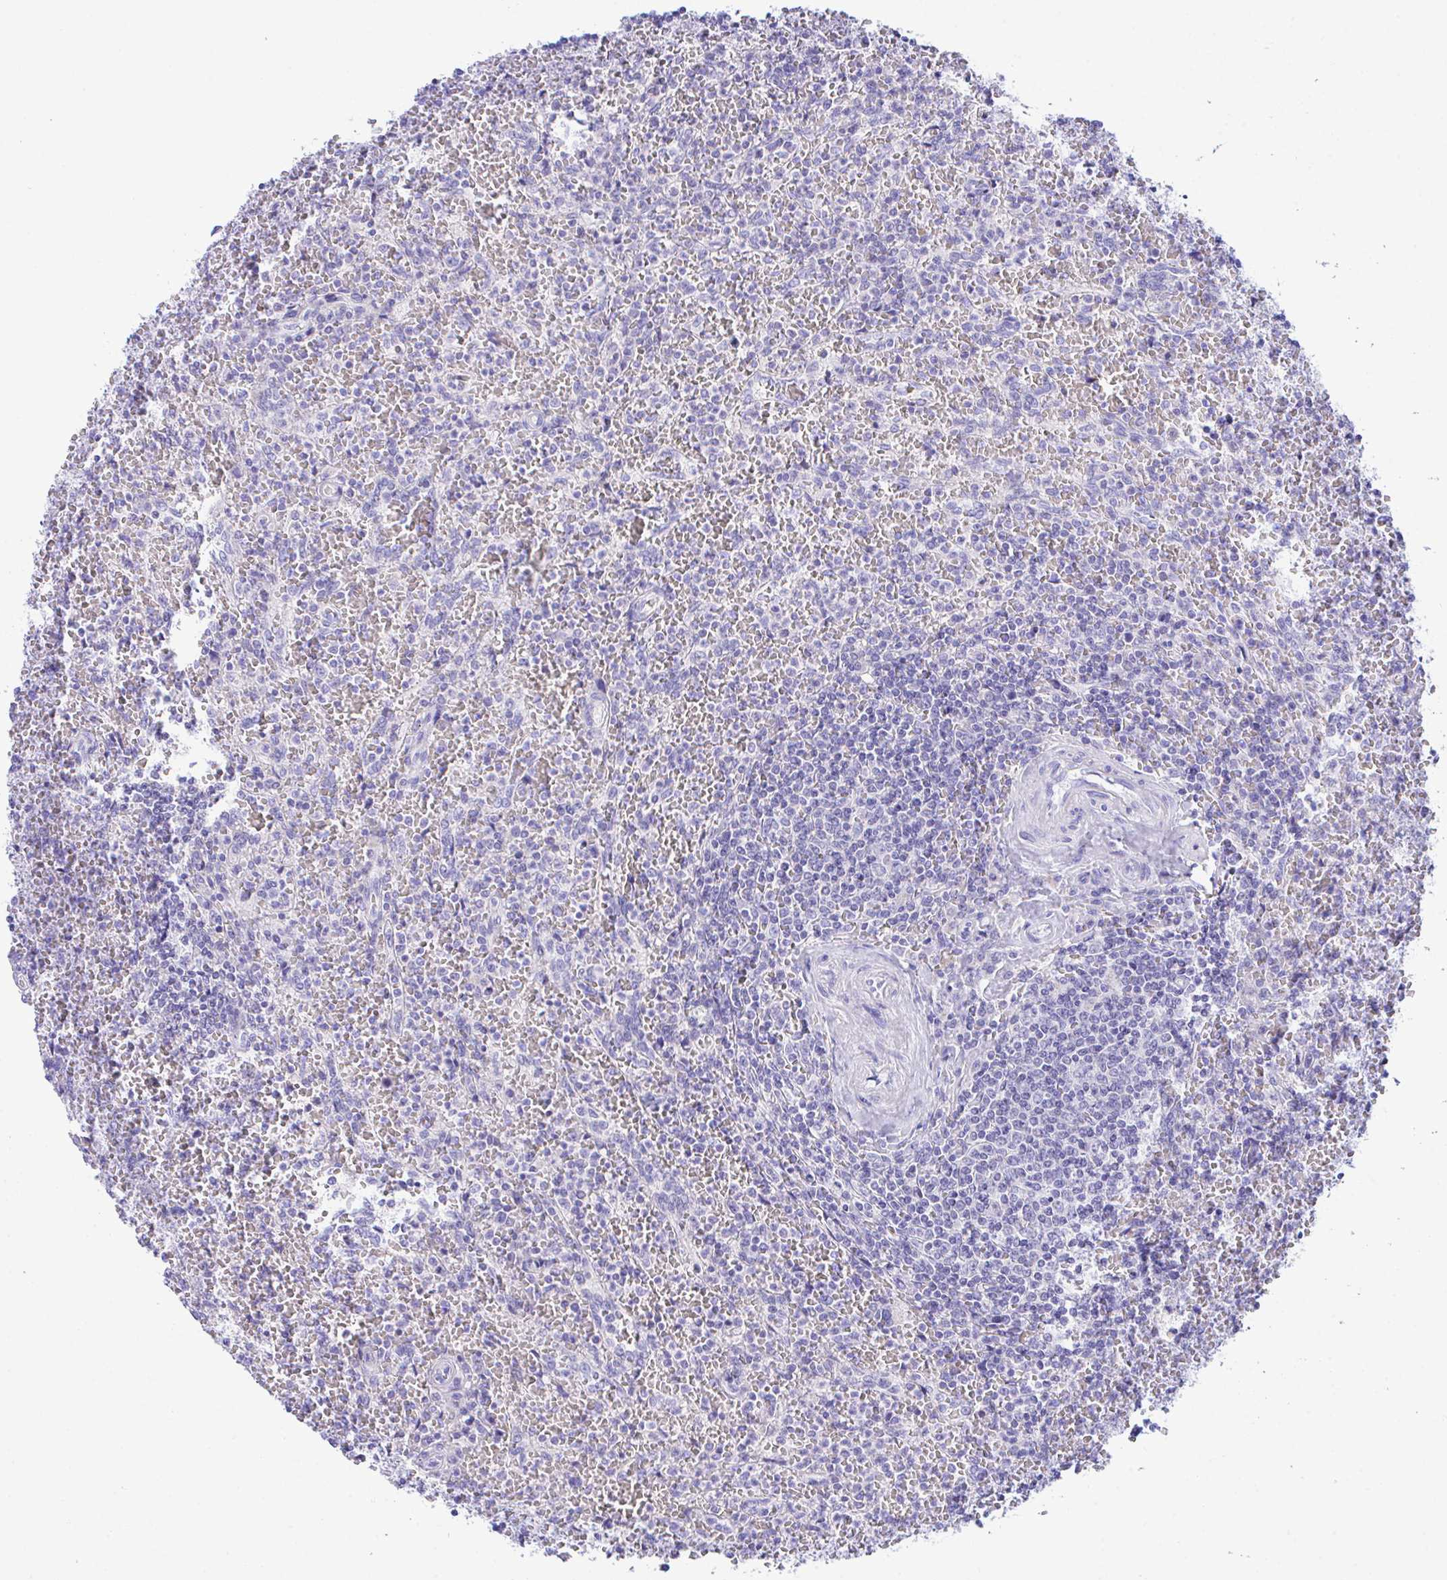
{"staining": {"intensity": "negative", "quantity": "none", "location": "none"}, "tissue": "lymphoma", "cell_type": "Tumor cells", "image_type": "cancer", "snomed": [{"axis": "morphology", "description": "Malignant lymphoma, non-Hodgkin's type, Low grade"}, {"axis": "topography", "description": "Spleen"}], "caption": "Tumor cells show no significant expression in lymphoma. (DAB (3,3'-diaminobenzidine) IHC, high magnification).", "gene": "NLRP8", "patient": {"sex": "female", "age": 64}}